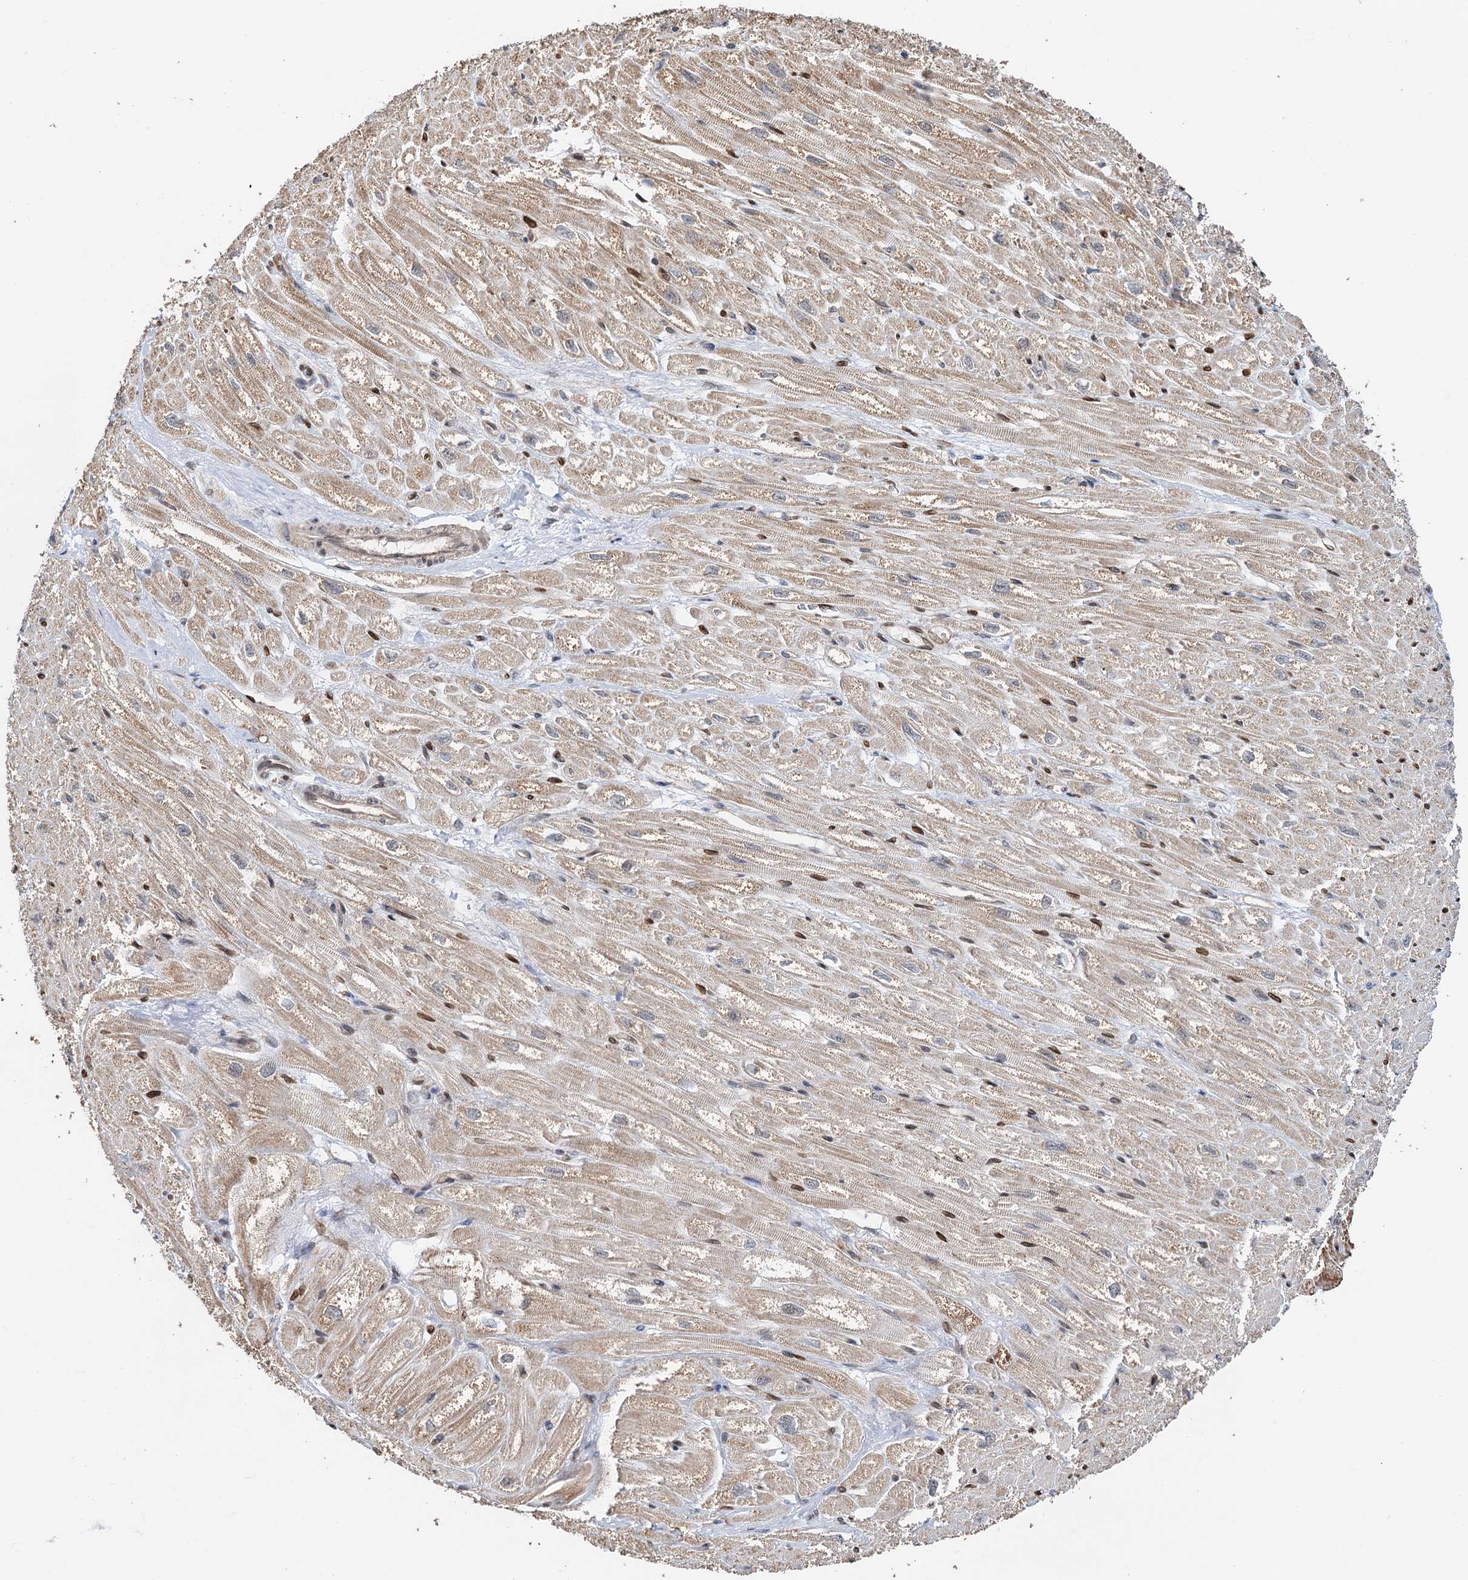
{"staining": {"intensity": "moderate", "quantity": "25%-75%", "location": "cytoplasmic/membranous,nuclear"}, "tissue": "heart muscle", "cell_type": "Cardiomyocytes", "image_type": "normal", "snomed": [{"axis": "morphology", "description": "Normal tissue, NOS"}, {"axis": "topography", "description": "Heart"}], "caption": "Brown immunohistochemical staining in unremarkable heart muscle shows moderate cytoplasmic/membranous,nuclear staining in approximately 25%-75% of cardiomyocytes.", "gene": "ZC3H13", "patient": {"sex": "male", "age": 50}}